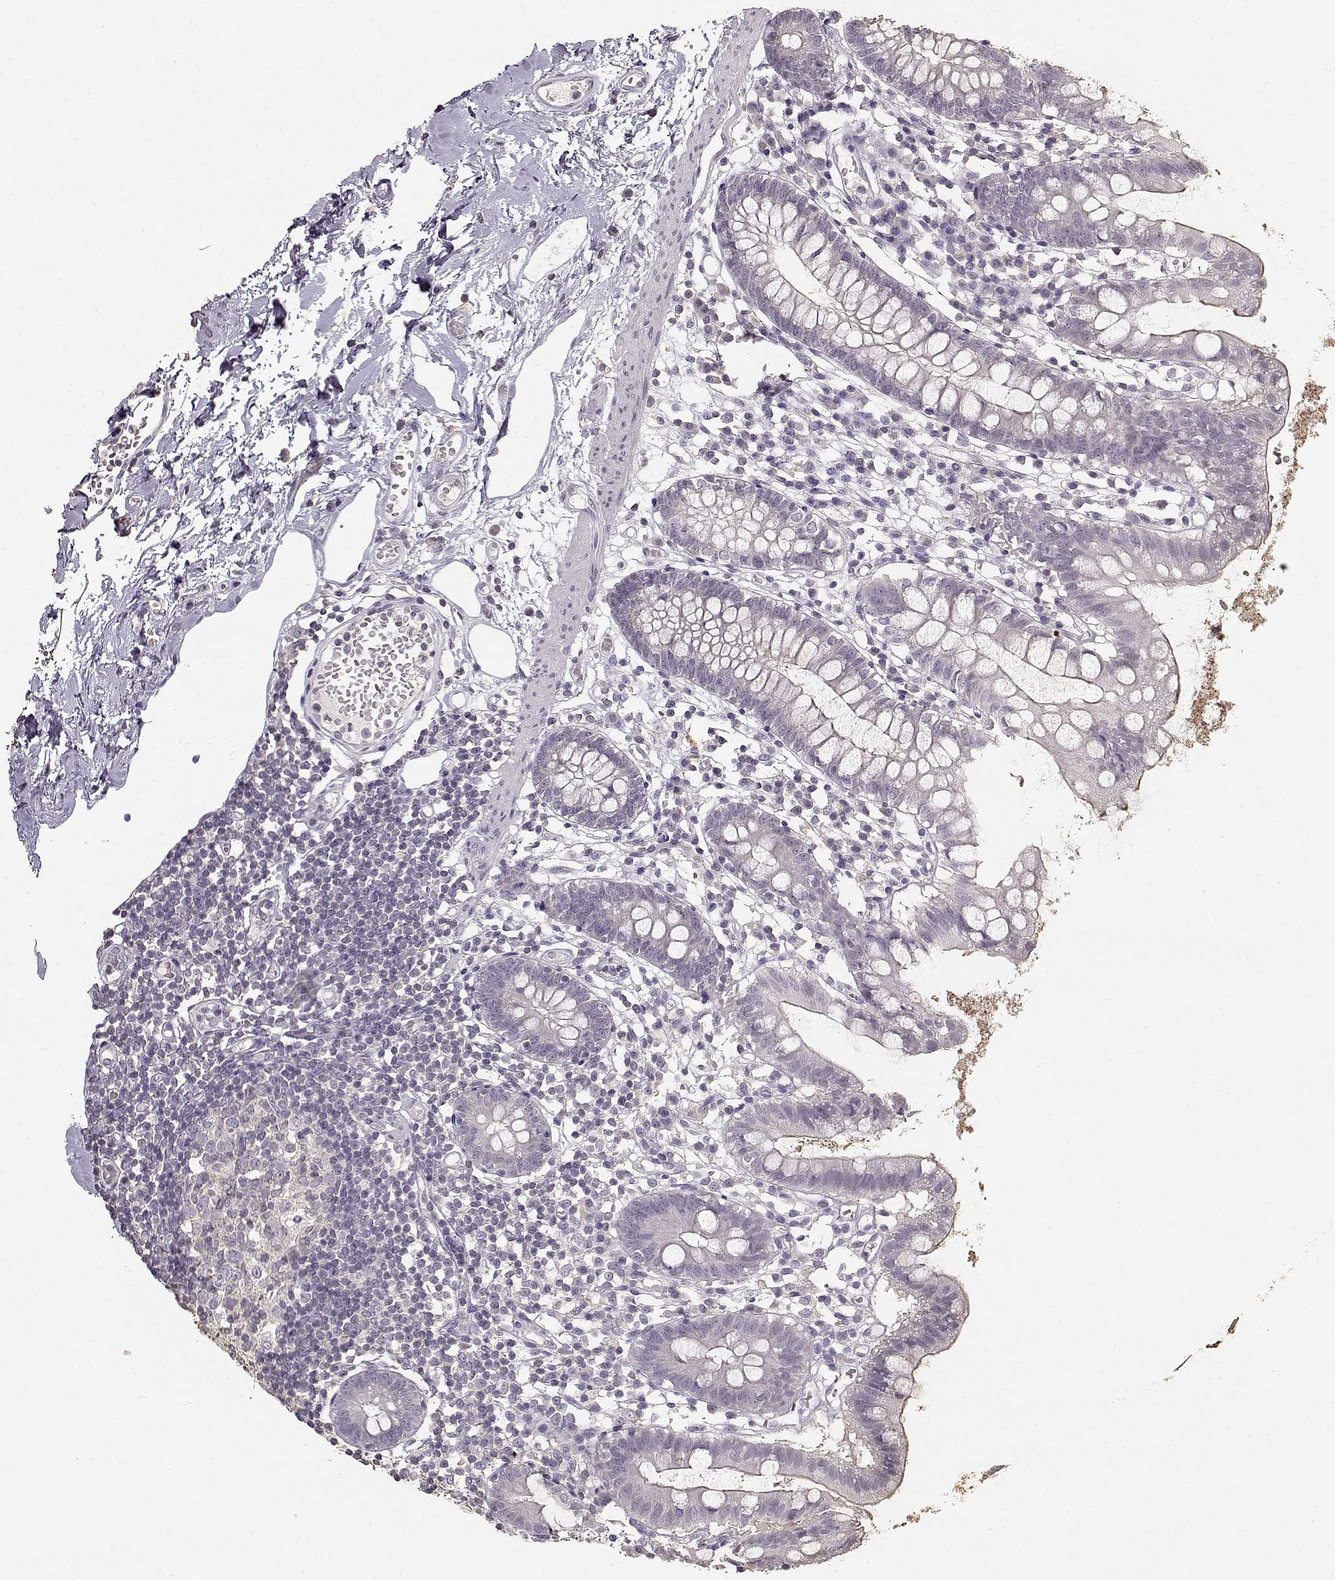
{"staining": {"intensity": "weak", "quantity": "25%-75%", "location": "cytoplasmic/membranous"}, "tissue": "small intestine", "cell_type": "Glandular cells", "image_type": "normal", "snomed": [{"axis": "morphology", "description": "Normal tissue, NOS"}, {"axis": "topography", "description": "Small intestine"}], "caption": "Immunohistochemical staining of unremarkable human small intestine shows low levels of weak cytoplasmic/membranous staining in approximately 25%-75% of glandular cells. Nuclei are stained in blue.", "gene": "UROC1", "patient": {"sex": "female", "age": 90}}